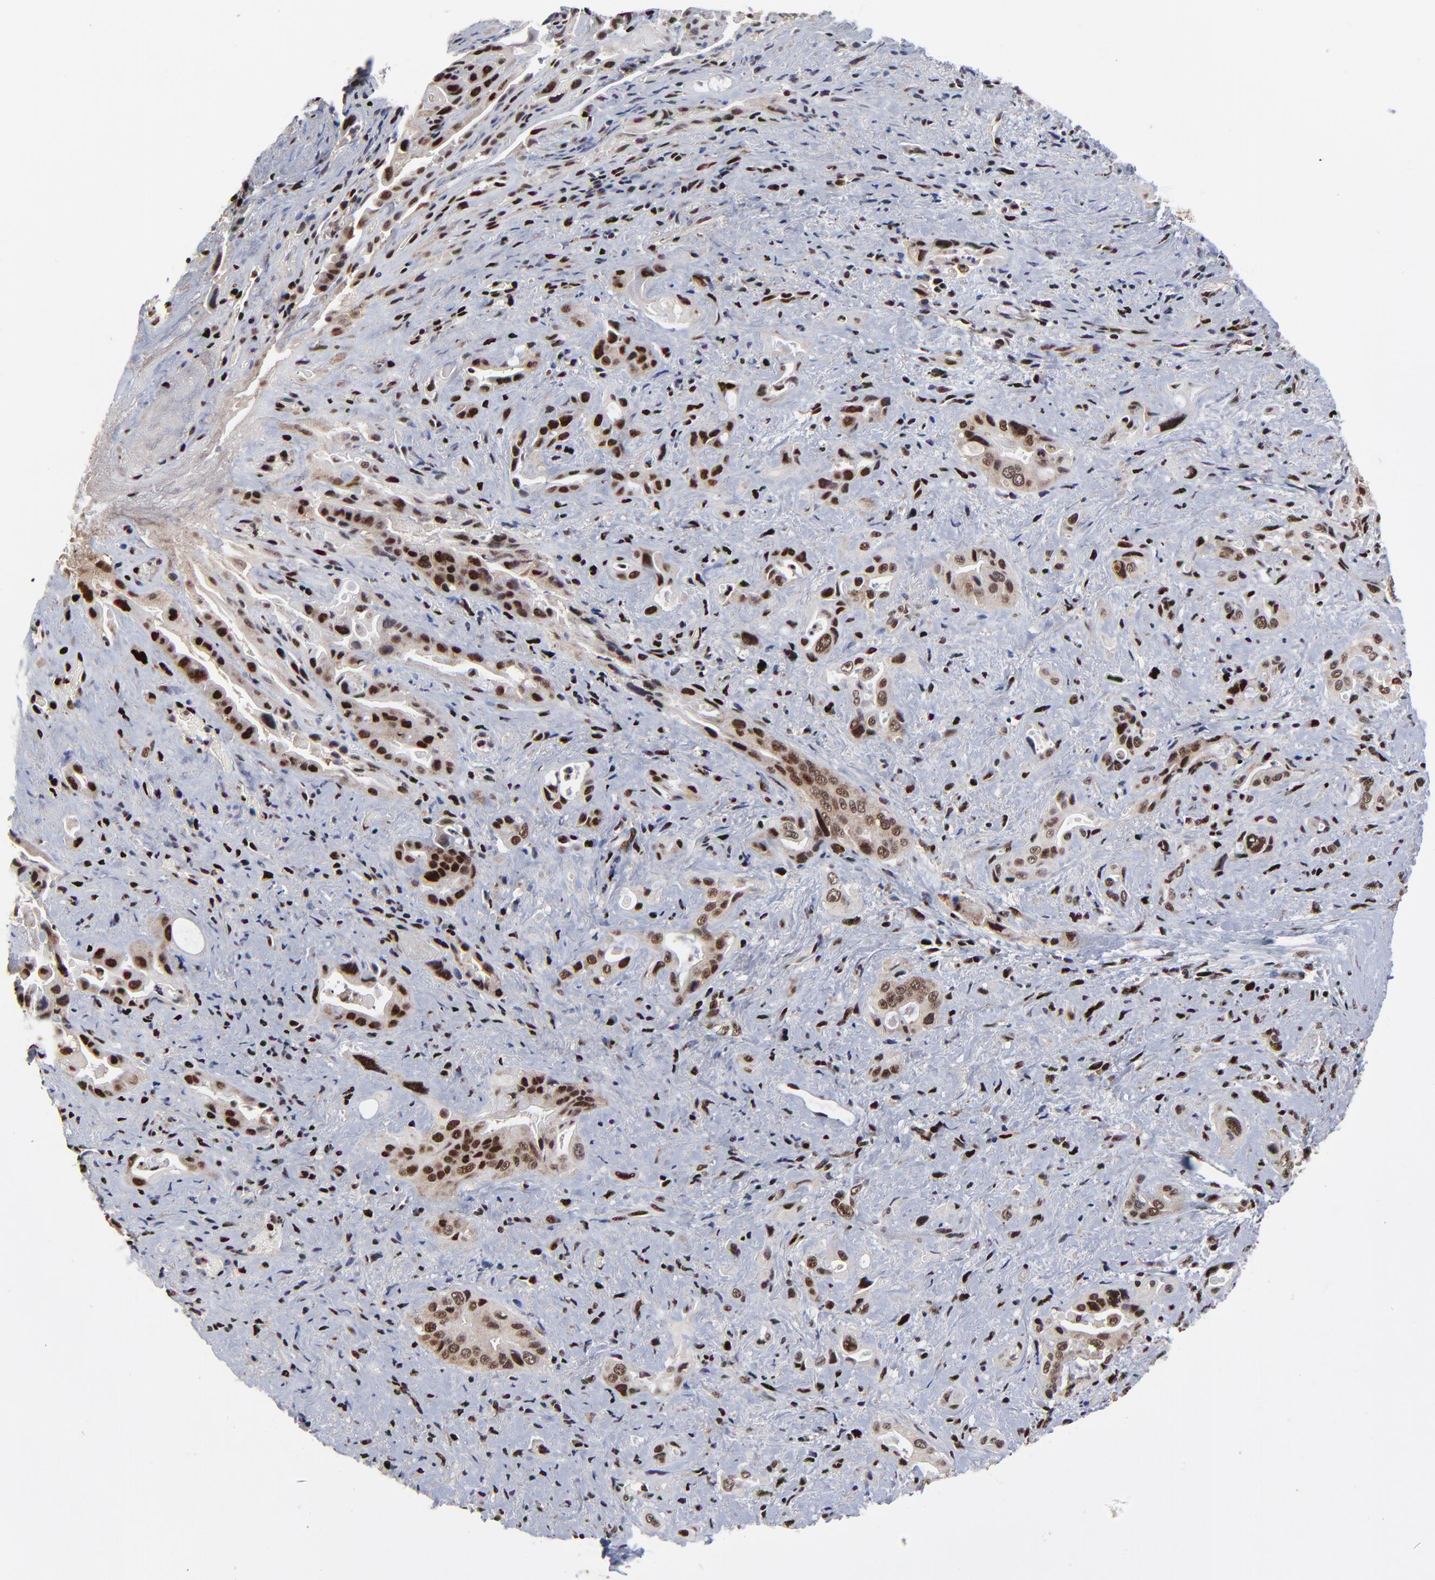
{"staining": {"intensity": "strong", "quantity": ">75%", "location": "nuclear"}, "tissue": "pancreatic cancer", "cell_type": "Tumor cells", "image_type": "cancer", "snomed": [{"axis": "morphology", "description": "Adenocarcinoma, NOS"}, {"axis": "topography", "description": "Pancreas"}], "caption": "IHC (DAB (3,3'-diaminobenzidine)) staining of human pancreatic cancer demonstrates strong nuclear protein positivity in about >75% of tumor cells.", "gene": "RBM22", "patient": {"sex": "male", "age": 77}}